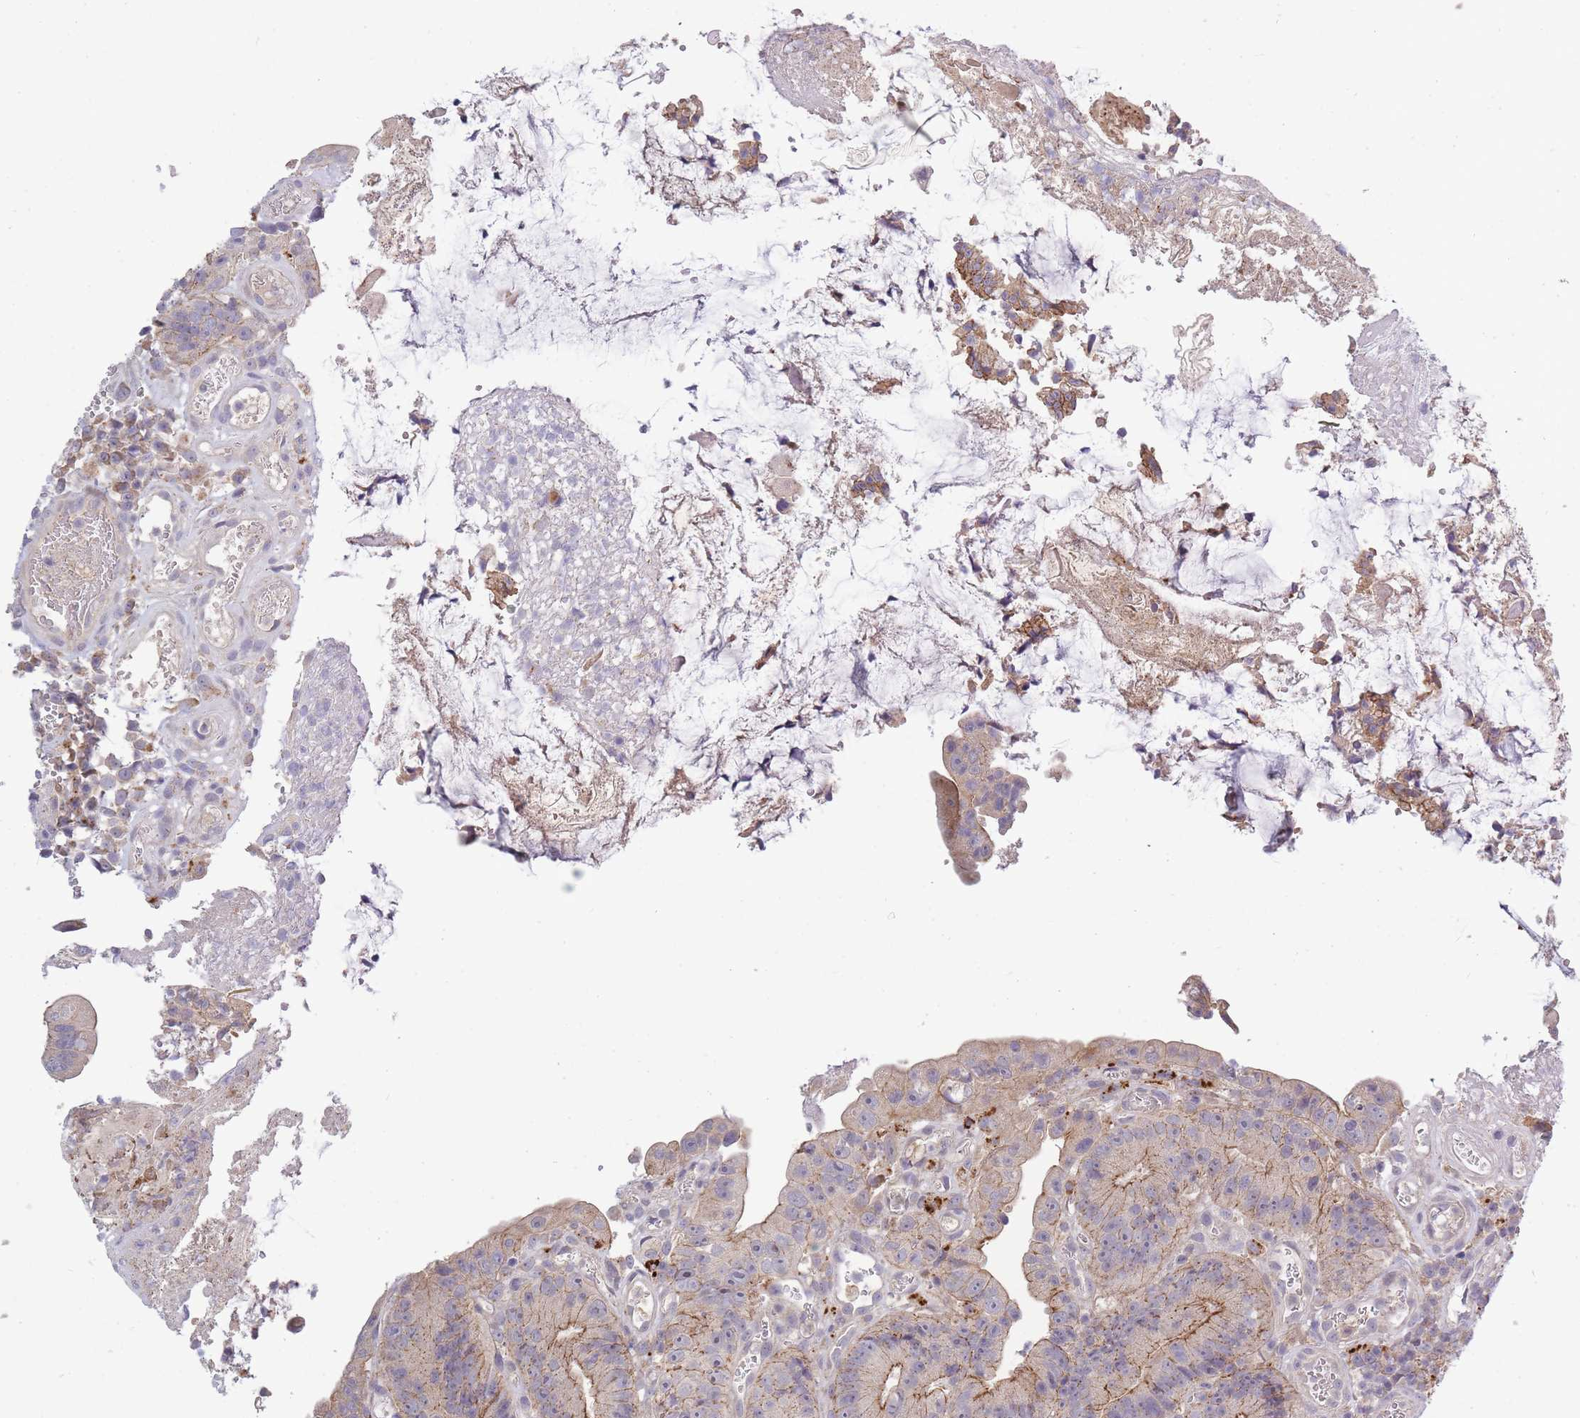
{"staining": {"intensity": "weak", "quantity": "25%-75%", "location": "cytoplasmic/membranous"}, "tissue": "colorectal cancer", "cell_type": "Tumor cells", "image_type": "cancer", "snomed": [{"axis": "morphology", "description": "Adenocarcinoma, NOS"}, {"axis": "topography", "description": "Colon"}], "caption": "Approximately 25%-75% of tumor cells in human colorectal adenocarcinoma demonstrate weak cytoplasmic/membranous protein staining as visualized by brown immunohistochemical staining.", "gene": "TRIM61", "patient": {"sex": "female", "age": 86}}